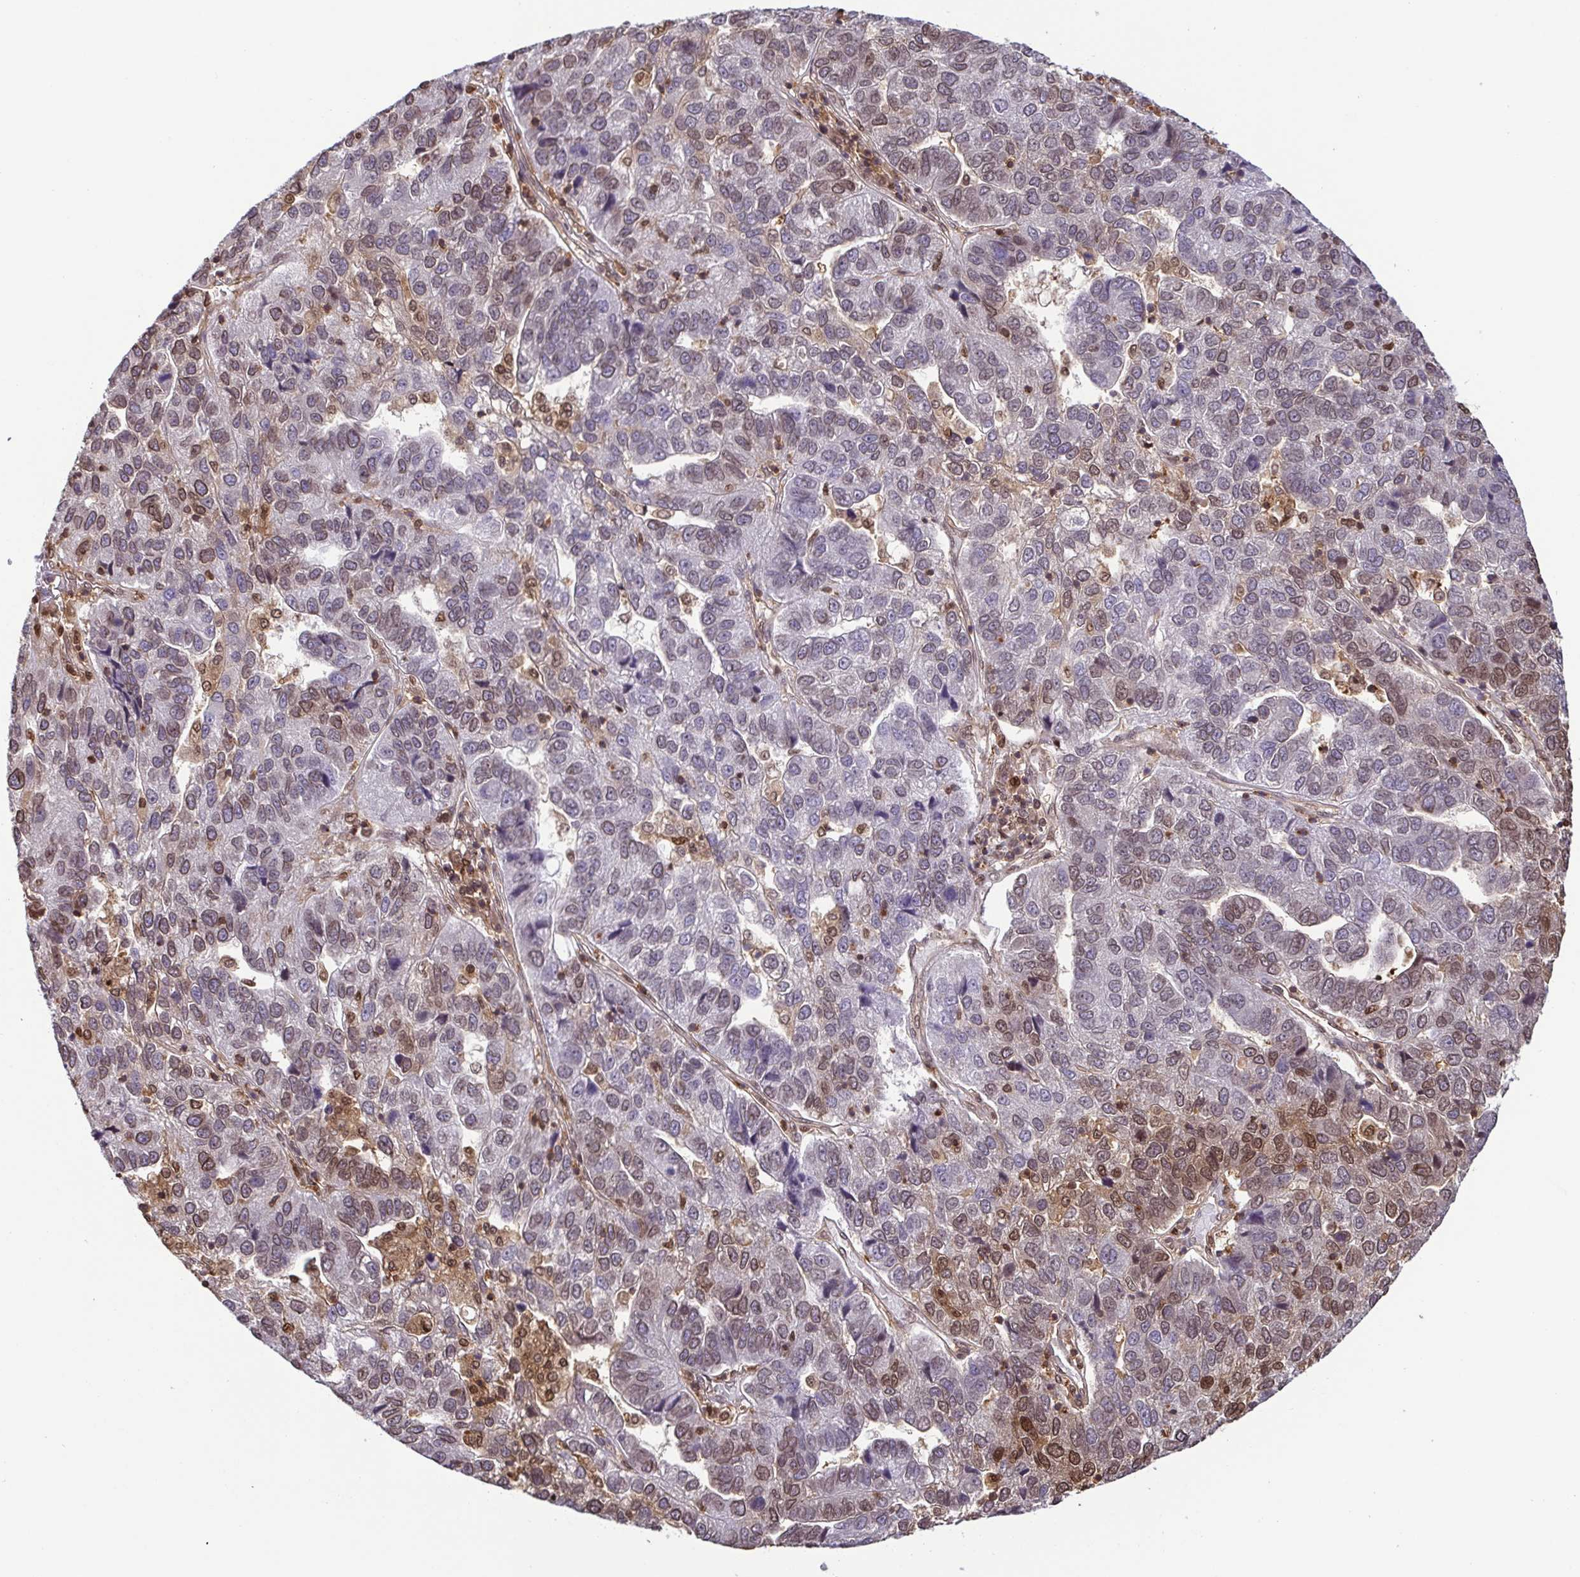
{"staining": {"intensity": "weak", "quantity": "<25%", "location": "nuclear"}, "tissue": "pancreatic cancer", "cell_type": "Tumor cells", "image_type": "cancer", "snomed": [{"axis": "morphology", "description": "Adenocarcinoma, NOS"}, {"axis": "topography", "description": "Pancreas"}], "caption": "High magnification brightfield microscopy of pancreatic adenocarcinoma stained with DAB (brown) and counterstained with hematoxylin (blue): tumor cells show no significant staining.", "gene": "PSMB9", "patient": {"sex": "female", "age": 61}}